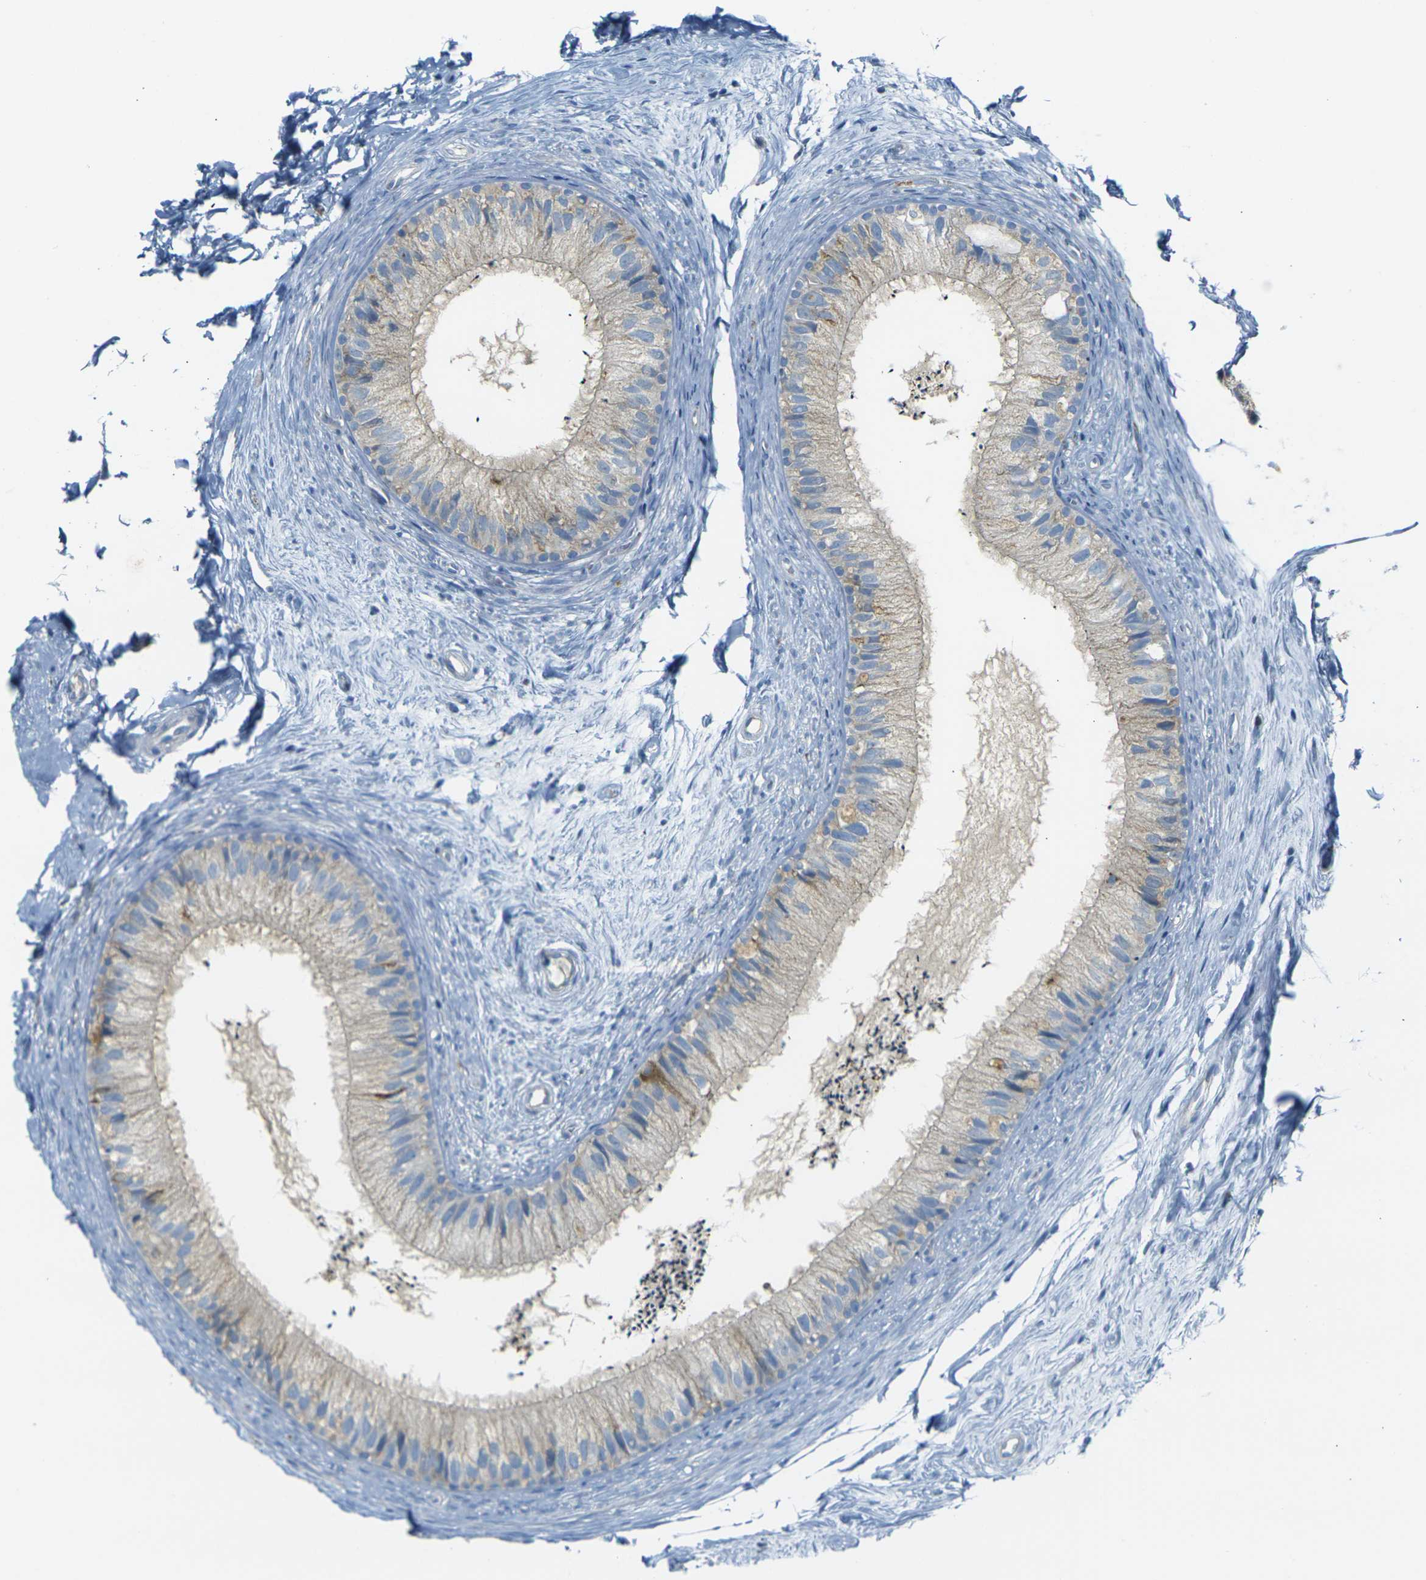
{"staining": {"intensity": "weak", "quantity": ">75%", "location": "cytoplasmic/membranous"}, "tissue": "epididymis", "cell_type": "Glandular cells", "image_type": "normal", "snomed": [{"axis": "morphology", "description": "Normal tissue, NOS"}, {"axis": "topography", "description": "Epididymis"}], "caption": "A brown stain labels weak cytoplasmic/membranous staining of a protein in glandular cells of benign human epididymis.", "gene": "PARD6B", "patient": {"sex": "male", "age": 56}}